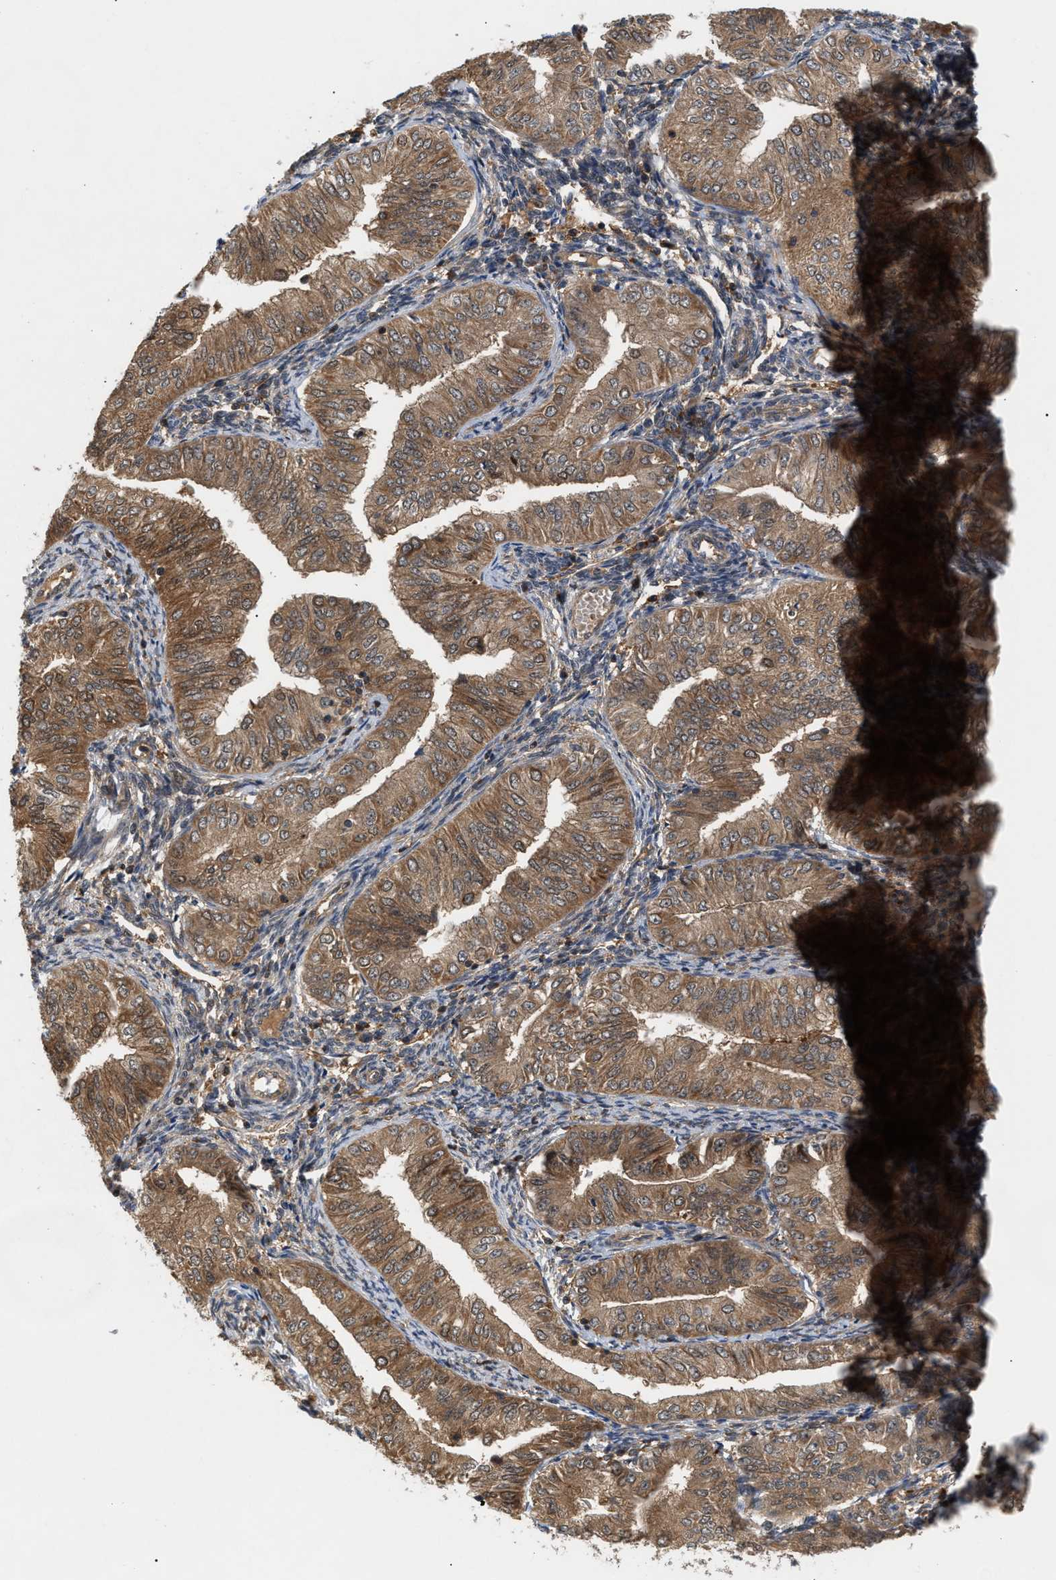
{"staining": {"intensity": "moderate", "quantity": ">75%", "location": "cytoplasmic/membranous"}, "tissue": "endometrial cancer", "cell_type": "Tumor cells", "image_type": "cancer", "snomed": [{"axis": "morphology", "description": "Normal tissue, NOS"}, {"axis": "morphology", "description": "Adenocarcinoma, NOS"}, {"axis": "topography", "description": "Endometrium"}], "caption": "Endometrial cancer (adenocarcinoma) stained with a protein marker reveals moderate staining in tumor cells.", "gene": "GLOD4", "patient": {"sex": "female", "age": 53}}